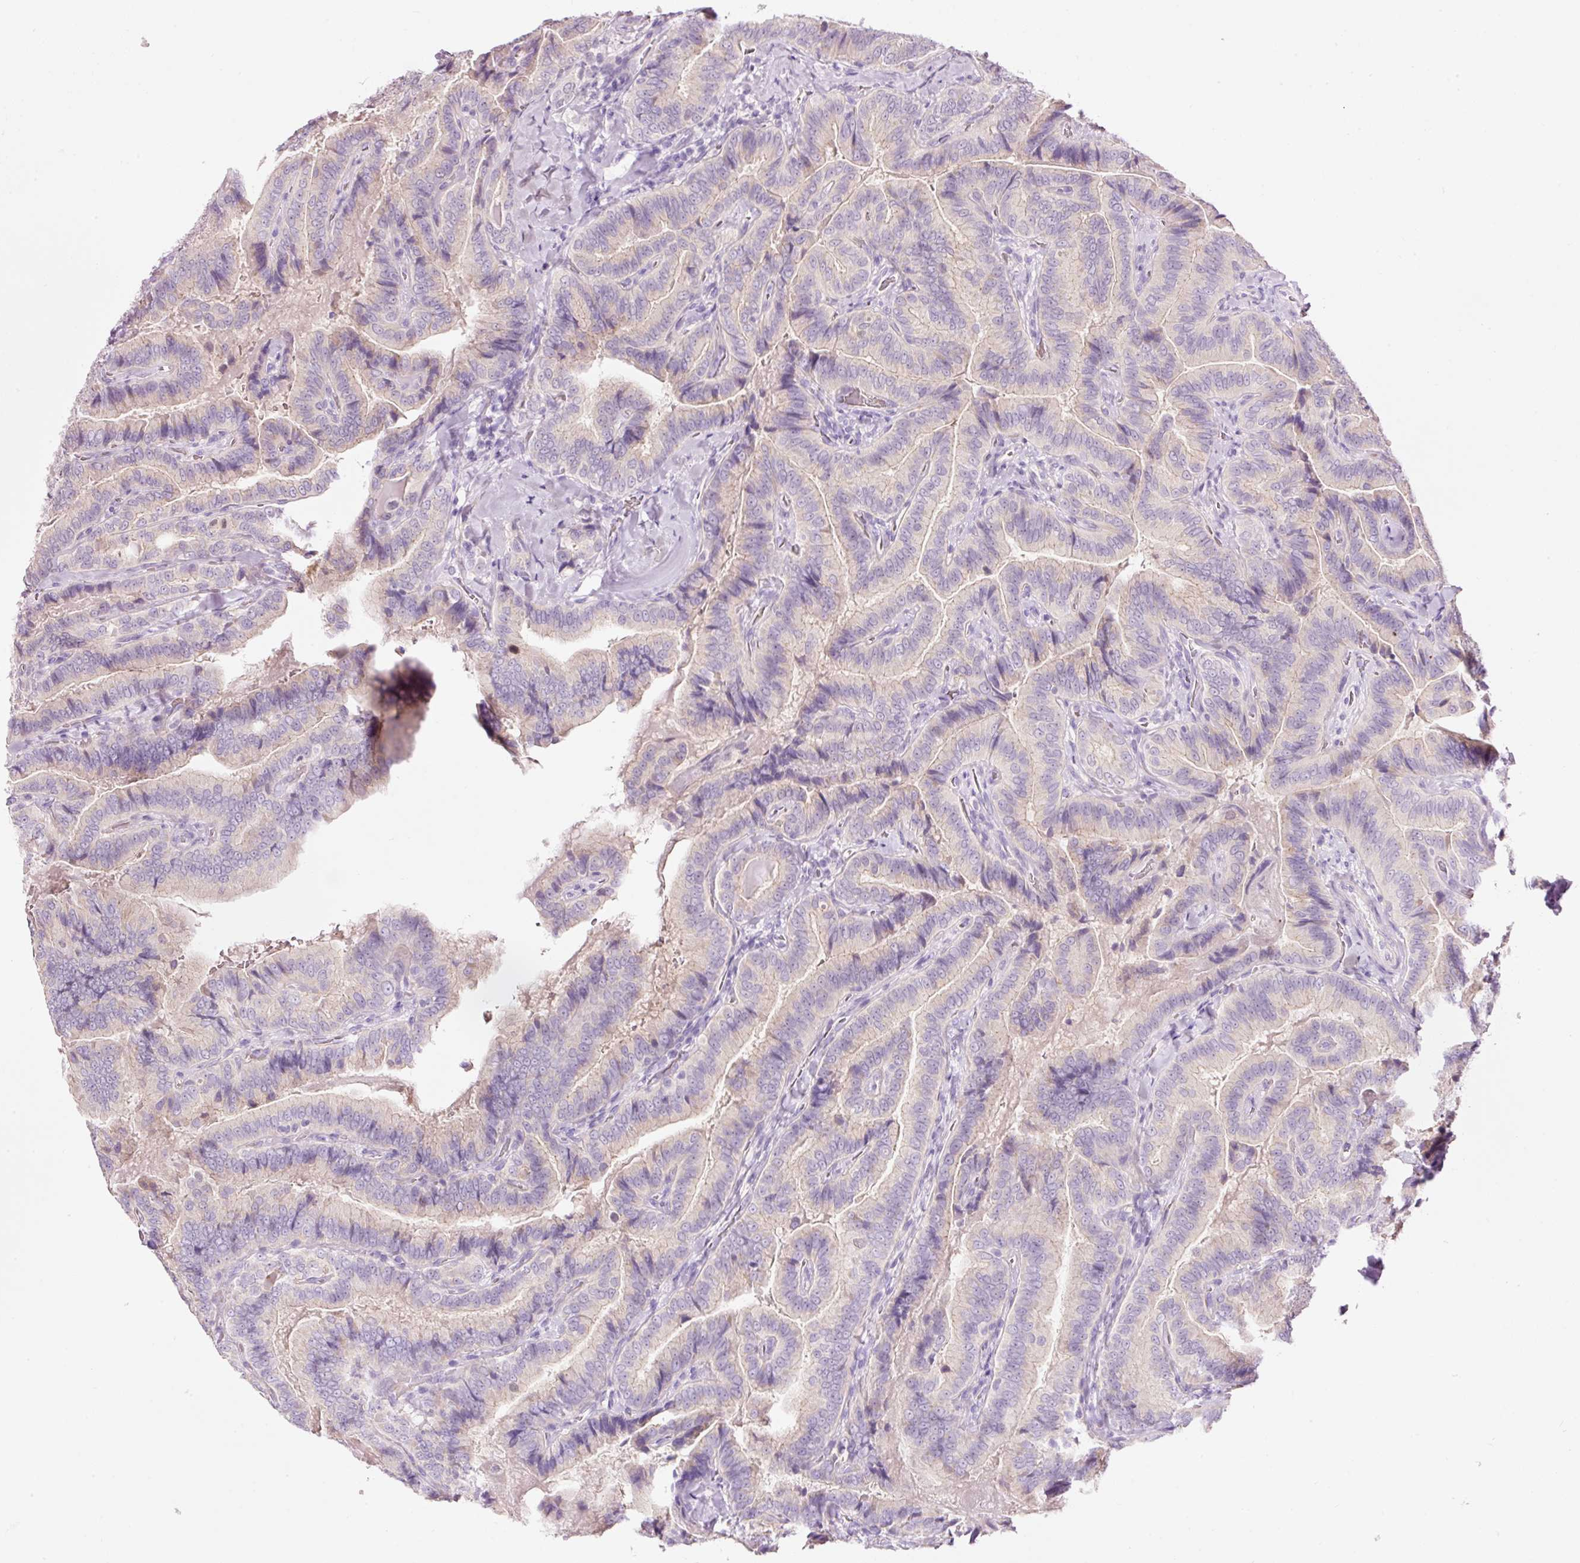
{"staining": {"intensity": "negative", "quantity": "none", "location": "none"}, "tissue": "thyroid cancer", "cell_type": "Tumor cells", "image_type": "cancer", "snomed": [{"axis": "morphology", "description": "Papillary adenocarcinoma, NOS"}, {"axis": "topography", "description": "Thyroid gland"}], "caption": "DAB (3,3'-diaminobenzidine) immunohistochemical staining of thyroid cancer (papillary adenocarcinoma) displays no significant expression in tumor cells. (DAB immunohistochemistry with hematoxylin counter stain).", "gene": "DHRS11", "patient": {"sex": "male", "age": 61}}